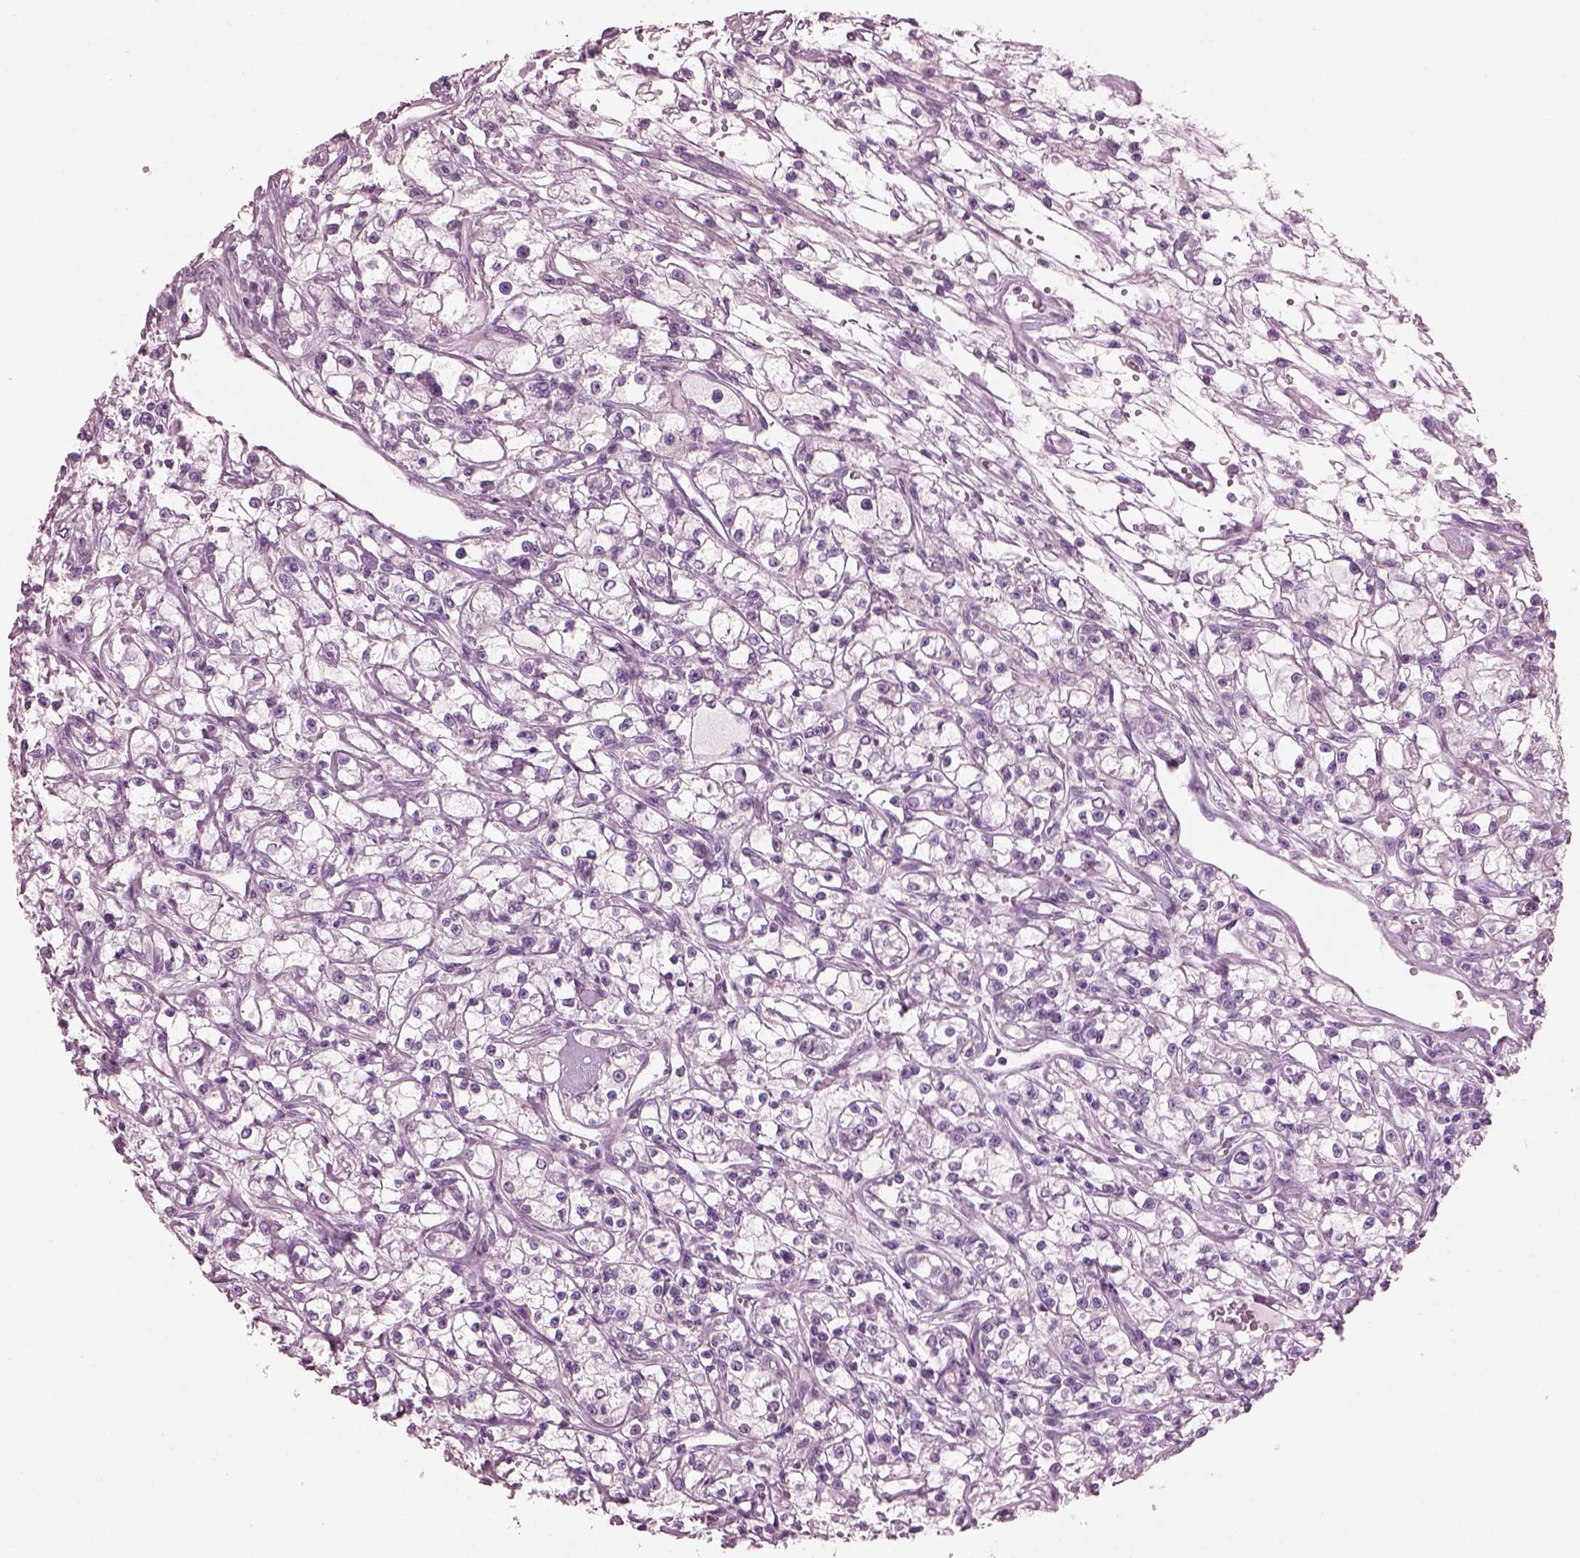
{"staining": {"intensity": "negative", "quantity": "none", "location": "none"}, "tissue": "renal cancer", "cell_type": "Tumor cells", "image_type": "cancer", "snomed": [{"axis": "morphology", "description": "Adenocarcinoma, NOS"}, {"axis": "topography", "description": "Kidney"}], "caption": "Immunohistochemical staining of renal cancer shows no significant positivity in tumor cells. The staining was performed using DAB (3,3'-diaminobenzidine) to visualize the protein expression in brown, while the nuclei were stained in blue with hematoxylin (Magnification: 20x).", "gene": "HYDIN", "patient": {"sex": "female", "age": 59}}